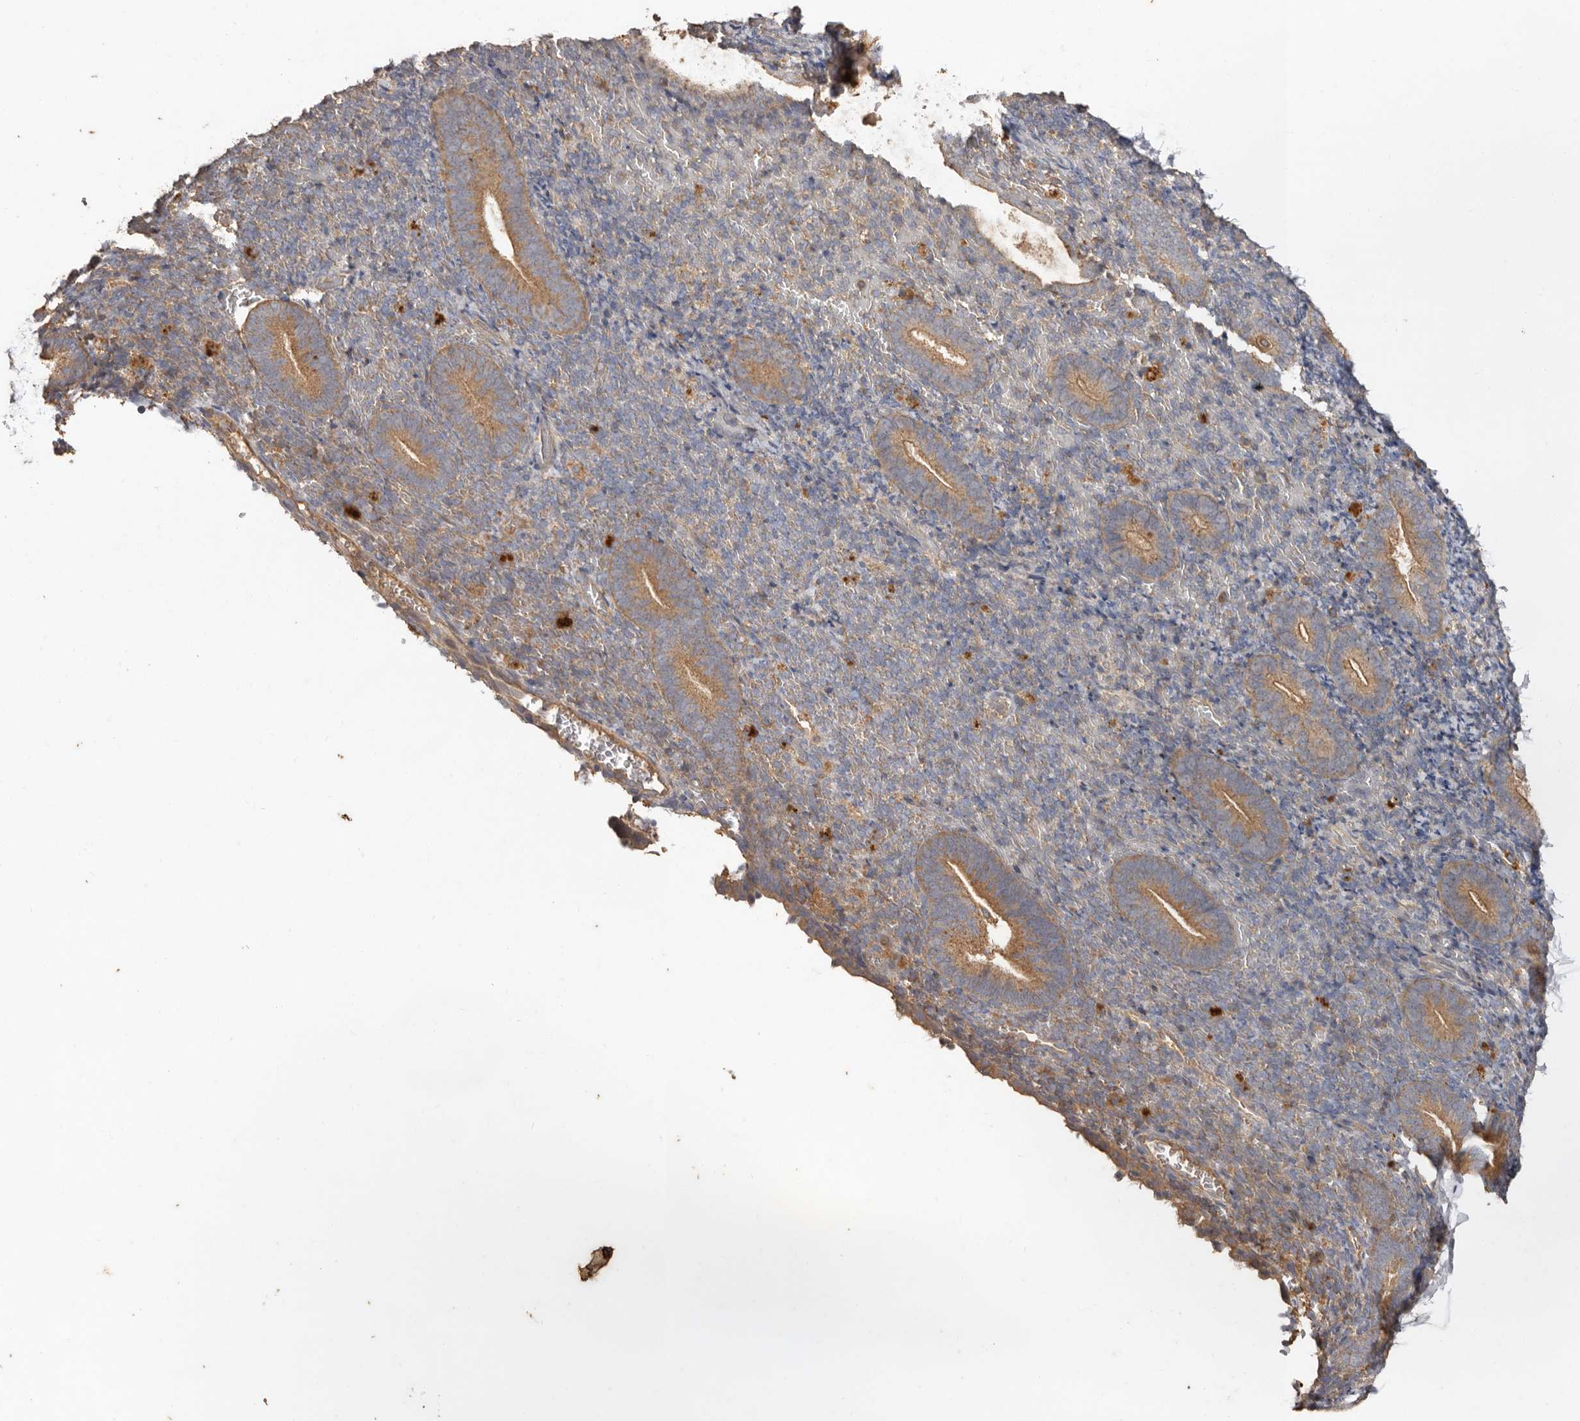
{"staining": {"intensity": "moderate", "quantity": "25%-75%", "location": "cytoplasmic/membranous"}, "tissue": "endometrium", "cell_type": "Cells in endometrial stroma", "image_type": "normal", "snomed": [{"axis": "morphology", "description": "Normal tissue, NOS"}, {"axis": "topography", "description": "Endometrium"}], "caption": "Immunohistochemical staining of benign human endometrium shows moderate cytoplasmic/membranous protein expression in about 25%-75% of cells in endometrial stroma. Nuclei are stained in blue.", "gene": "RWDD1", "patient": {"sex": "female", "age": 51}}